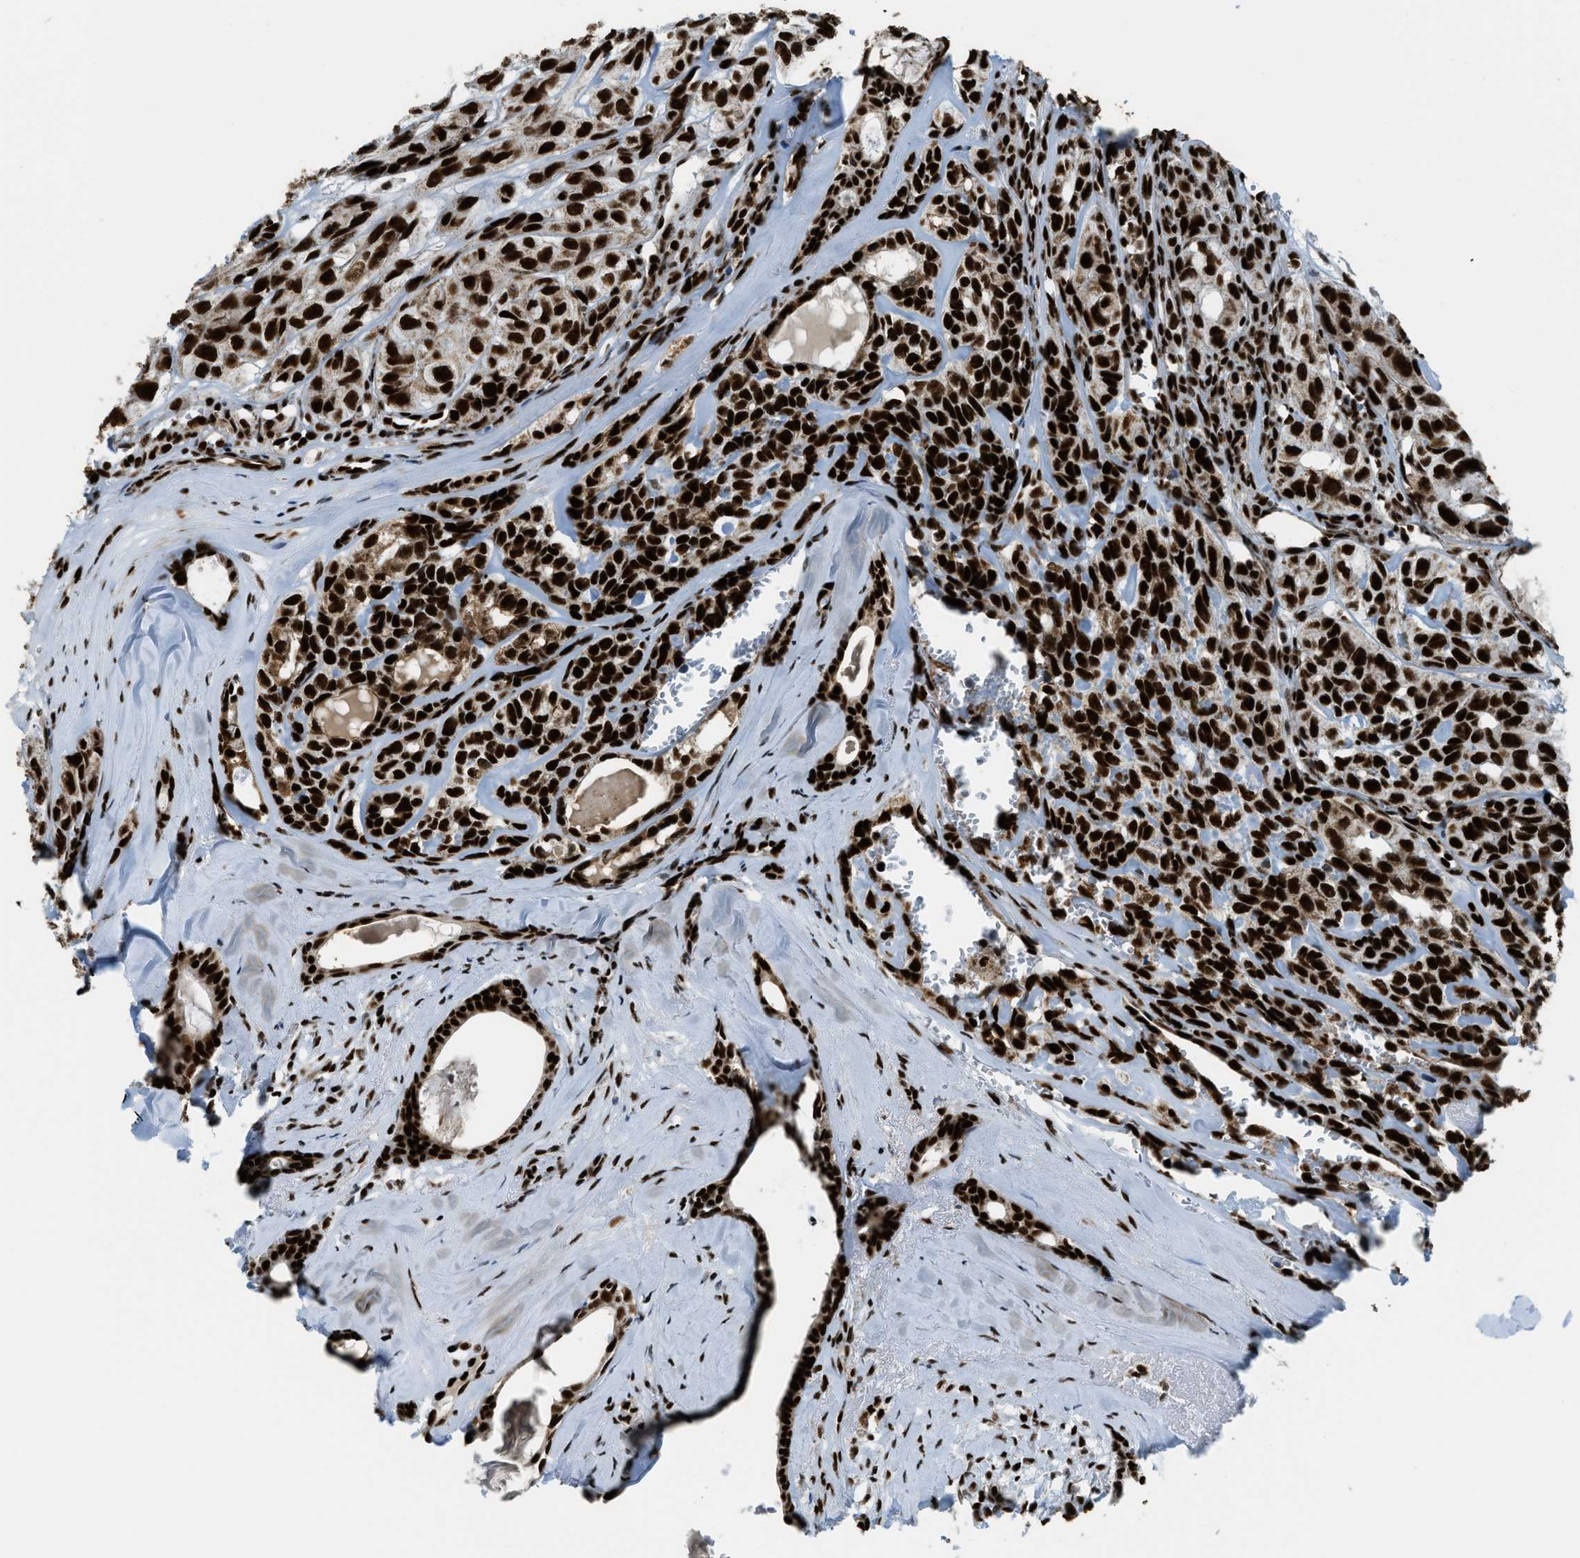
{"staining": {"intensity": "strong", "quantity": ">75%", "location": "nuclear"}, "tissue": "head and neck cancer", "cell_type": "Tumor cells", "image_type": "cancer", "snomed": [{"axis": "morphology", "description": "Adenocarcinoma, NOS"}, {"axis": "topography", "description": "Salivary gland, NOS"}, {"axis": "topography", "description": "Head-Neck"}], "caption": "Human head and neck cancer stained with a protein marker displays strong staining in tumor cells.", "gene": "GABPB1", "patient": {"sex": "female", "age": 76}}